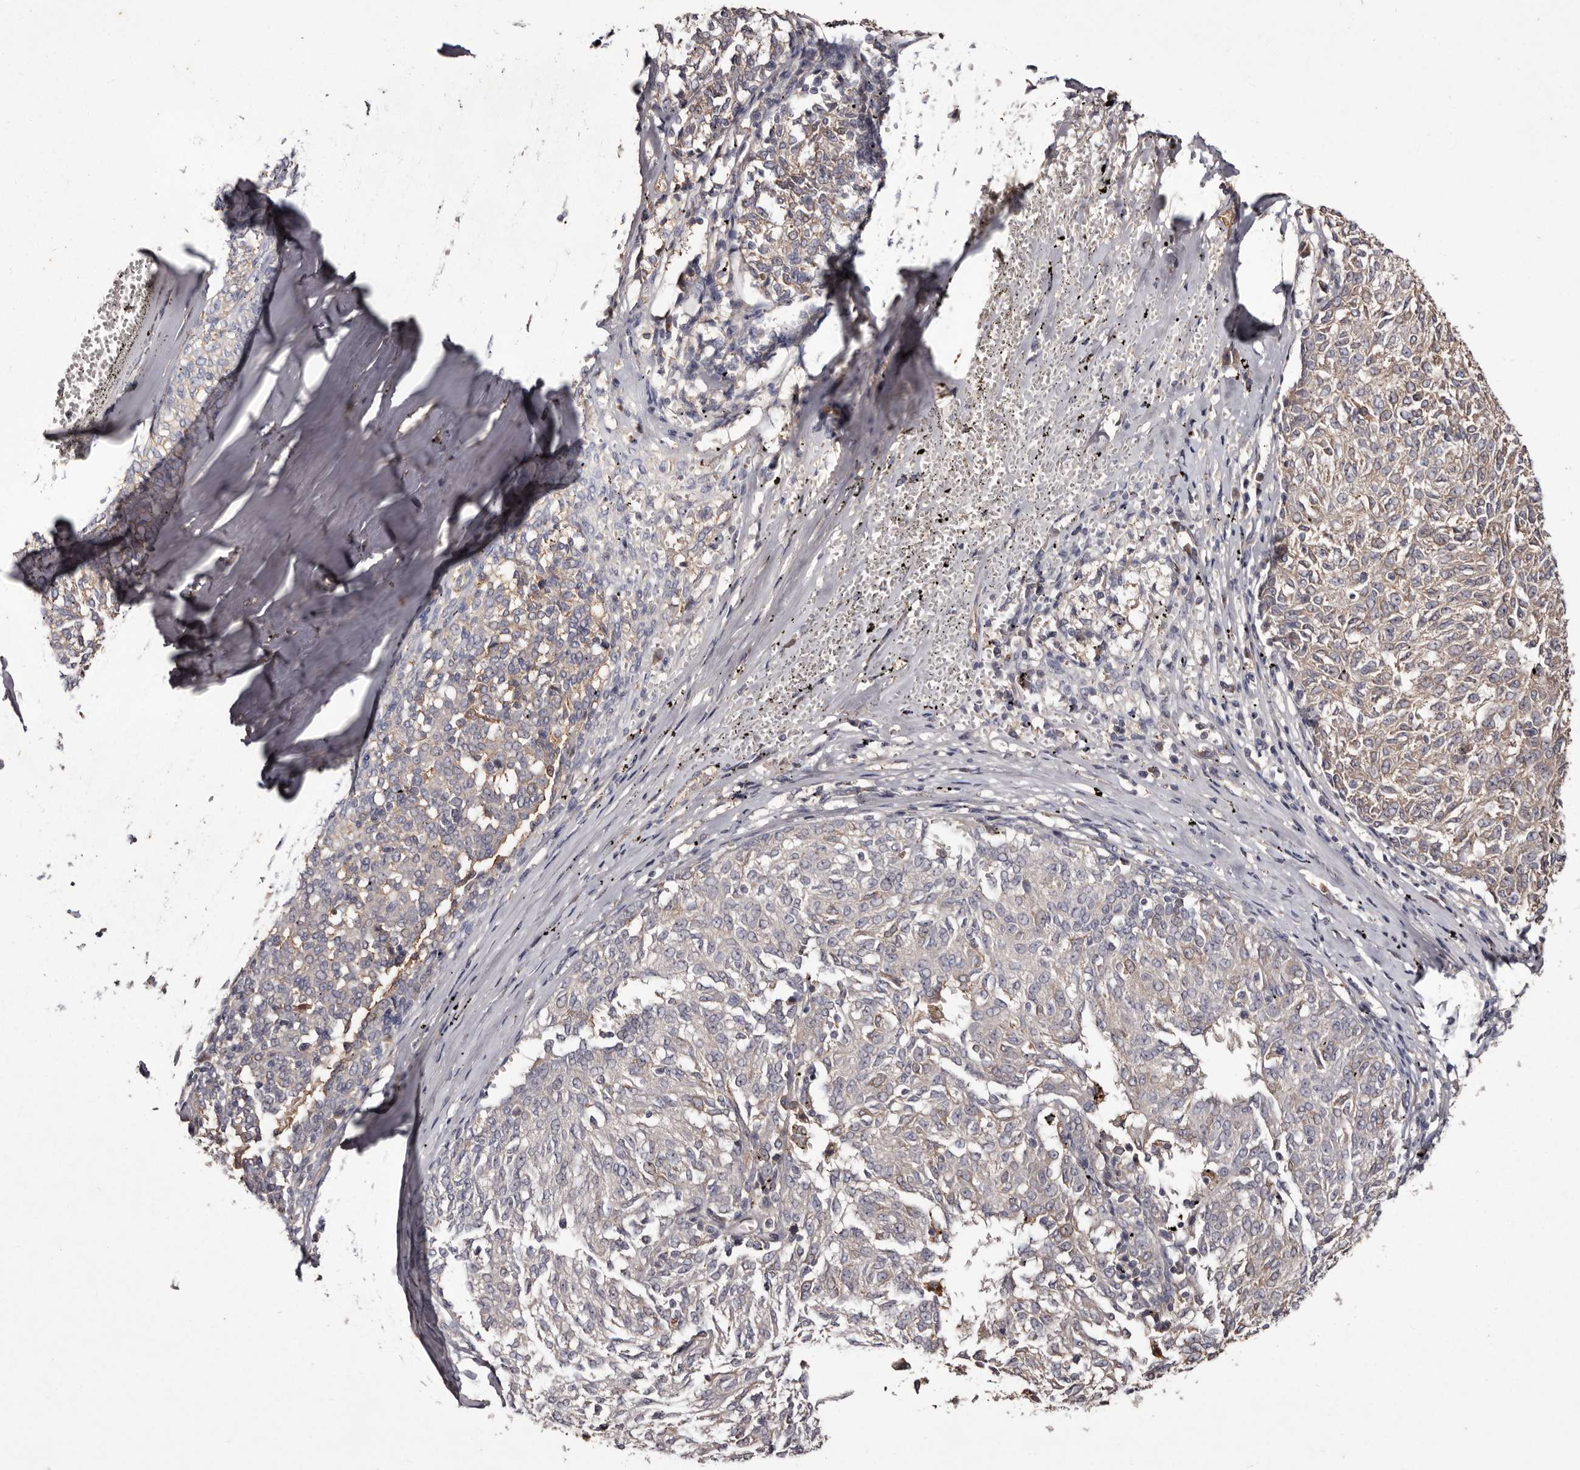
{"staining": {"intensity": "weak", "quantity": "25%-75%", "location": "cytoplasmic/membranous"}, "tissue": "melanoma", "cell_type": "Tumor cells", "image_type": "cancer", "snomed": [{"axis": "morphology", "description": "Malignant melanoma, NOS"}, {"axis": "topography", "description": "Skin"}], "caption": "Protein staining of melanoma tissue demonstrates weak cytoplasmic/membranous positivity in about 25%-75% of tumor cells. The protein is shown in brown color, while the nuclei are stained blue.", "gene": "CYP1B1", "patient": {"sex": "female", "age": 72}}